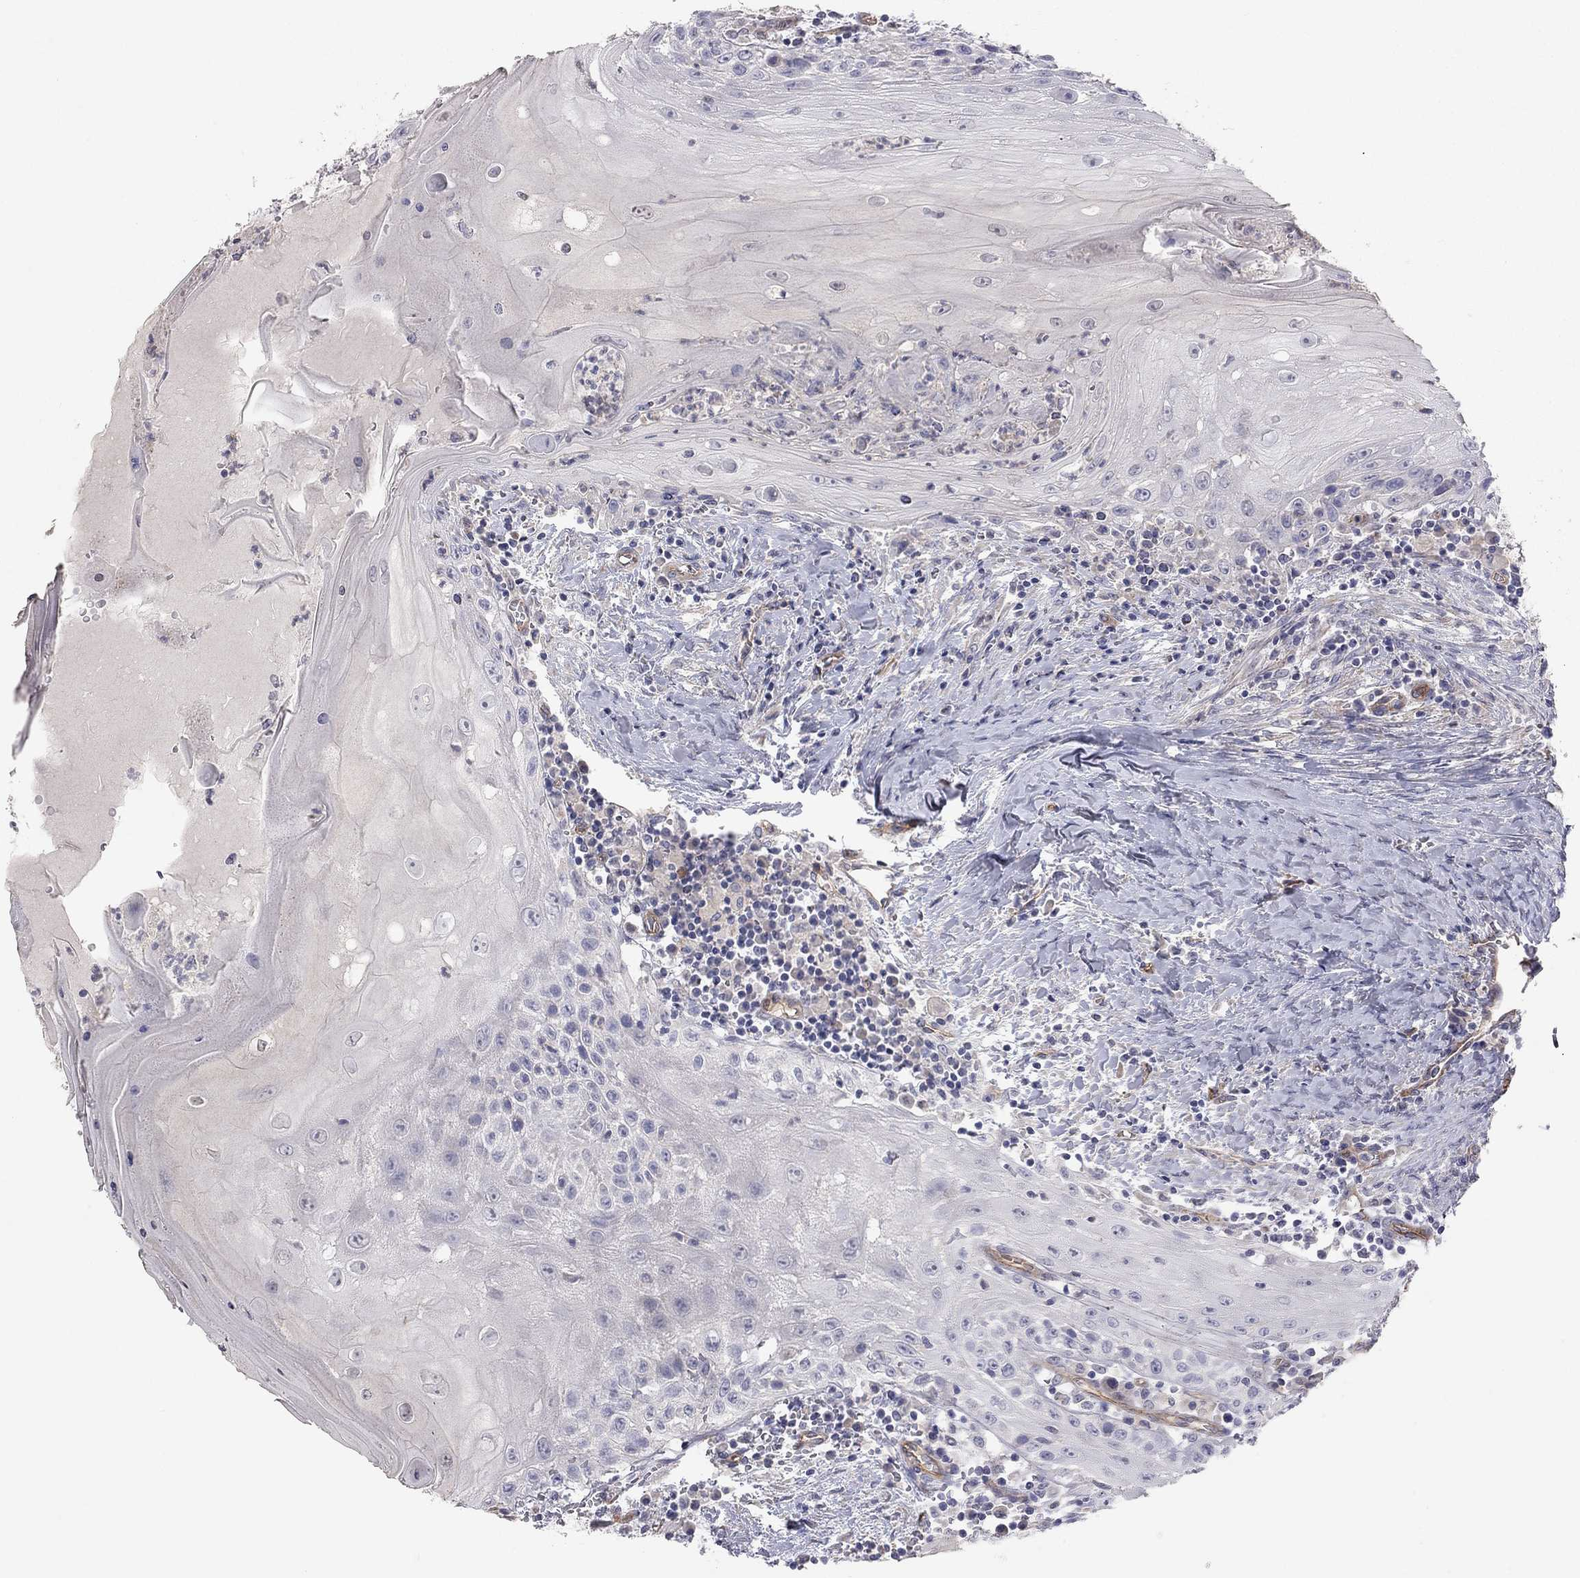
{"staining": {"intensity": "negative", "quantity": "none", "location": "none"}, "tissue": "head and neck cancer", "cell_type": "Tumor cells", "image_type": "cancer", "snomed": [{"axis": "morphology", "description": "Squamous cell carcinoma, NOS"}, {"axis": "topography", "description": "Oral tissue"}, {"axis": "topography", "description": "Head-Neck"}], "caption": "Immunohistochemistry of human head and neck cancer (squamous cell carcinoma) demonstrates no positivity in tumor cells. (Immunohistochemistry, brightfield microscopy, high magnification).", "gene": "GPRC5B", "patient": {"sex": "male", "age": 58}}